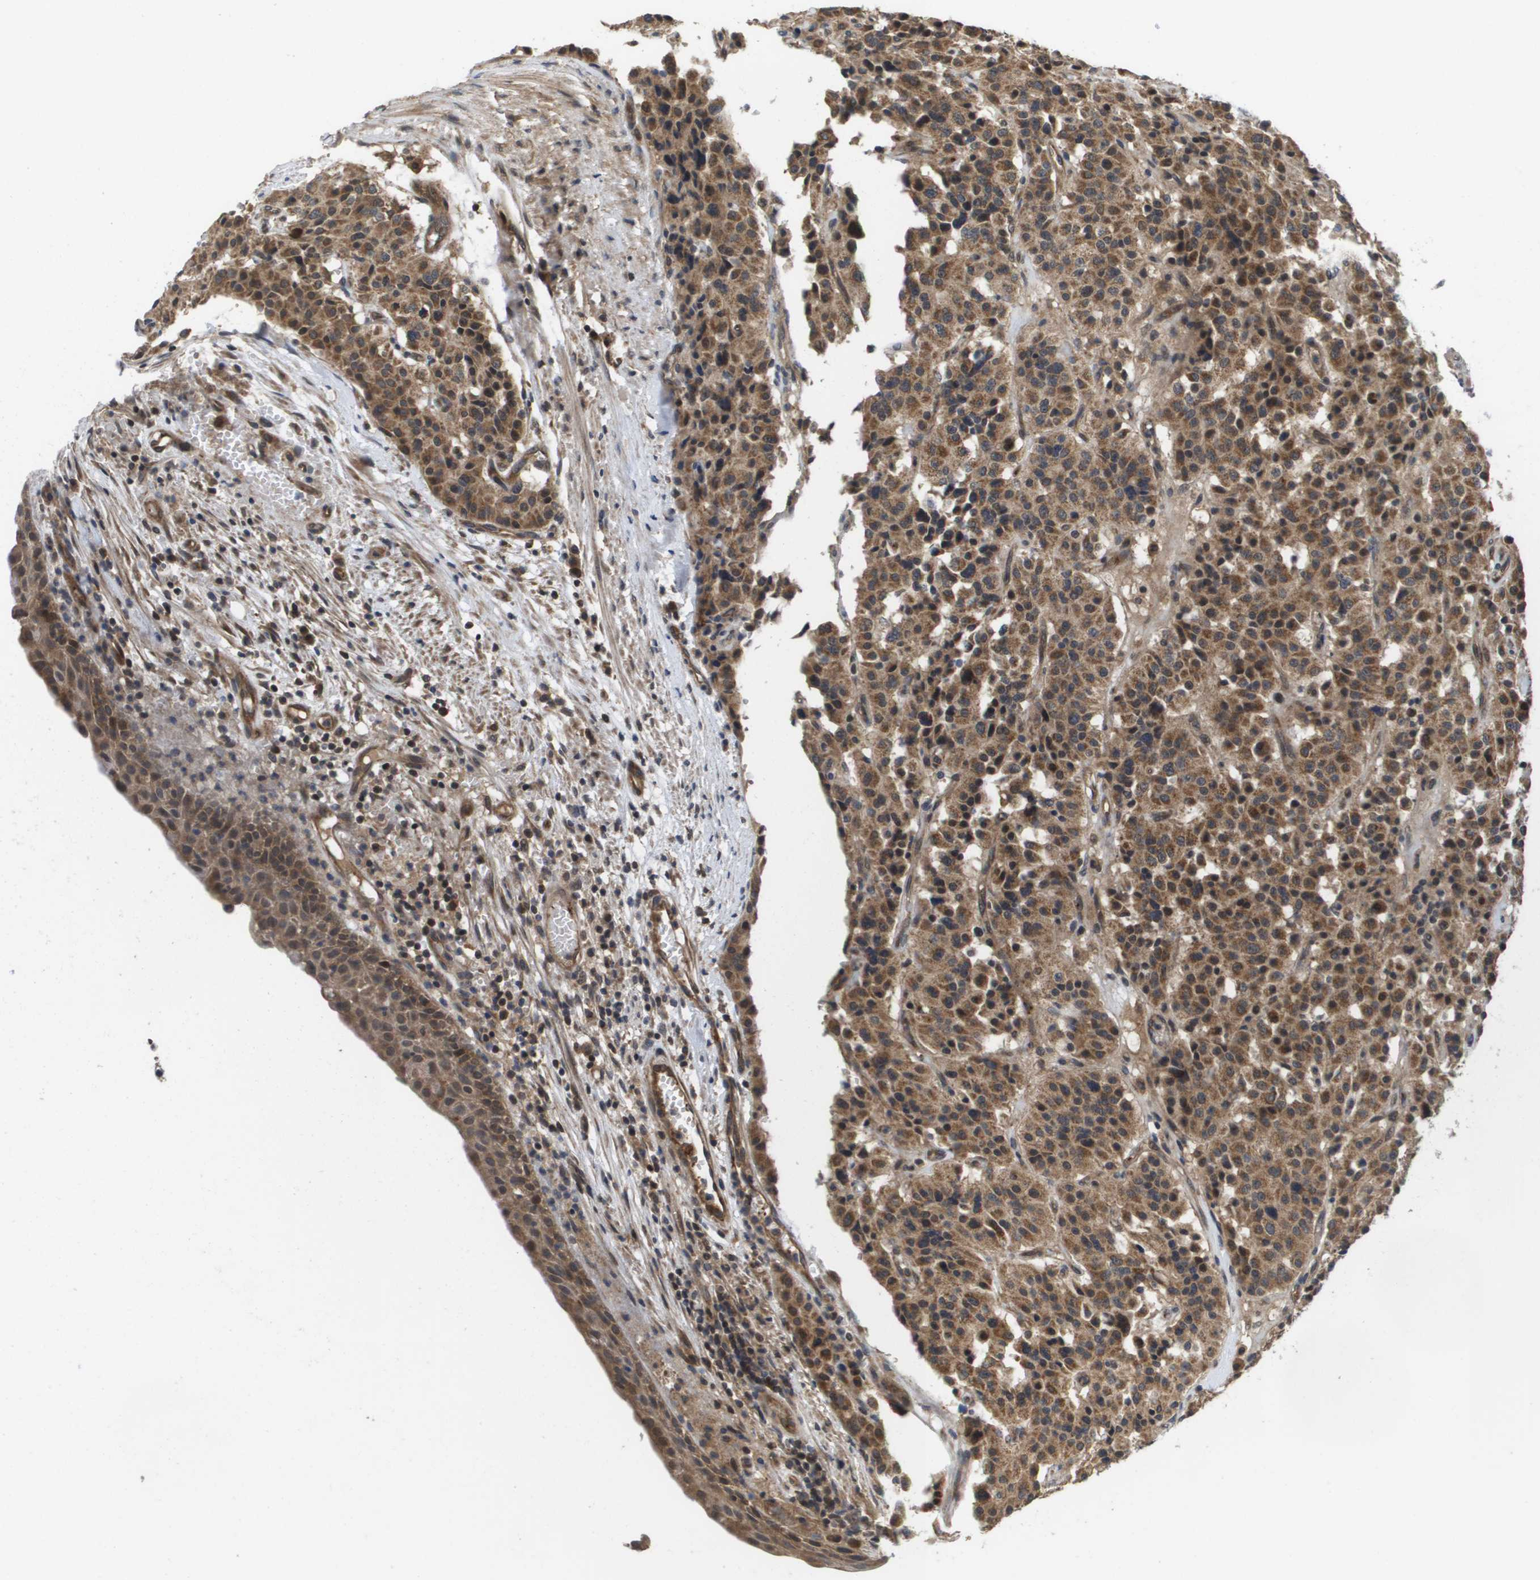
{"staining": {"intensity": "moderate", "quantity": ">75%", "location": "cytoplasmic/membranous"}, "tissue": "carcinoid", "cell_type": "Tumor cells", "image_type": "cancer", "snomed": [{"axis": "morphology", "description": "Carcinoid, malignant, NOS"}, {"axis": "topography", "description": "Lung"}], "caption": "Human carcinoid (malignant) stained for a protein (brown) displays moderate cytoplasmic/membranous positive staining in approximately >75% of tumor cells.", "gene": "RBM38", "patient": {"sex": "male", "age": 30}}